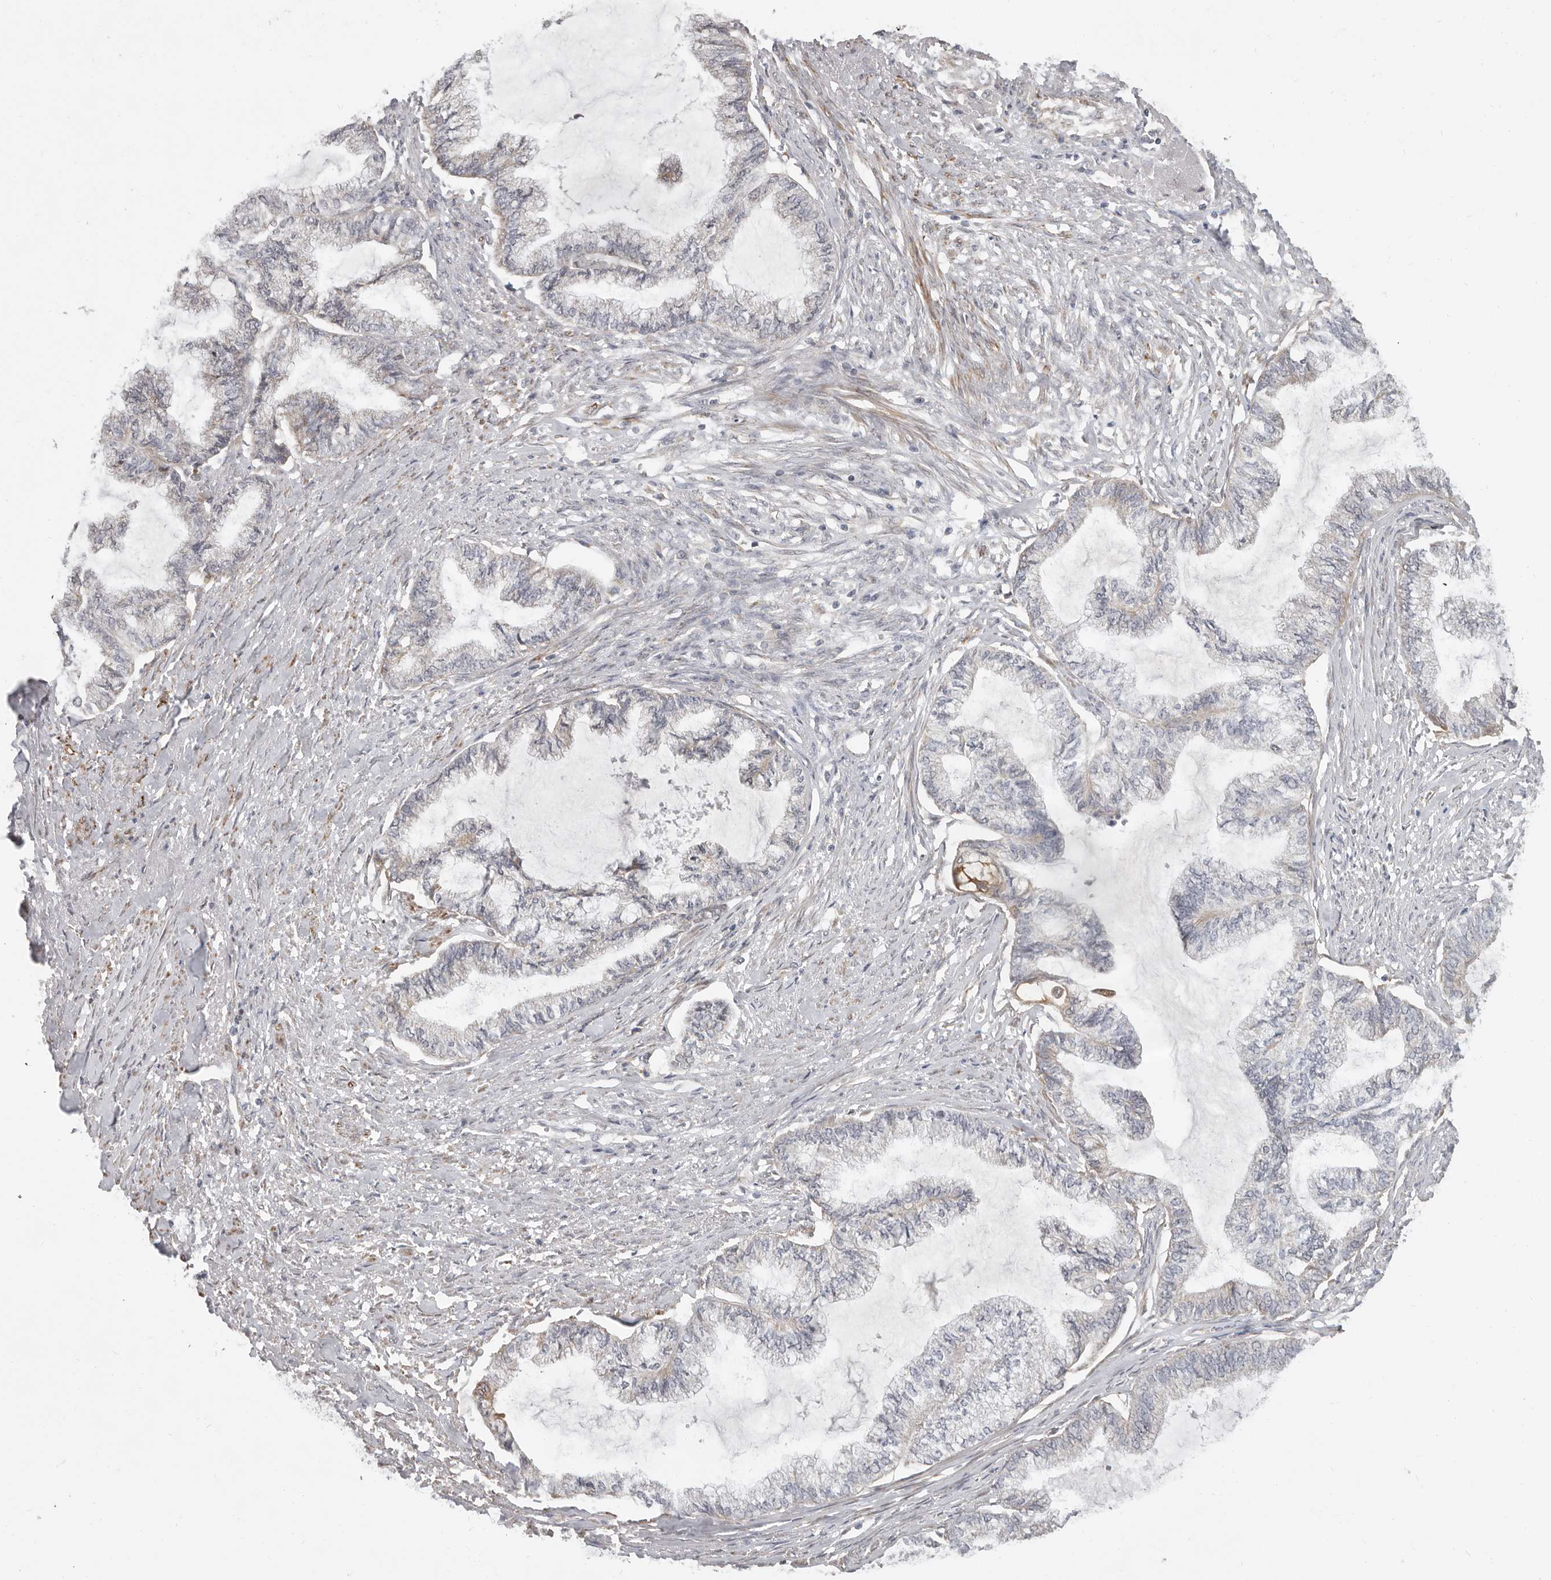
{"staining": {"intensity": "moderate", "quantity": "<25%", "location": "cytoplasmic/membranous"}, "tissue": "endometrial cancer", "cell_type": "Tumor cells", "image_type": "cancer", "snomed": [{"axis": "morphology", "description": "Adenocarcinoma, NOS"}, {"axis": "topography", "description": "Endometrium"}], "caption": "Immunohistochemical staining of adenocarcinoma (endometrial) reveals low levels of moderate cytoplasmic/membranous protein positivity in approximately <25% of tumor cells.", "gene": "UNK", "patient": {"sex": "female", "age": 86}}